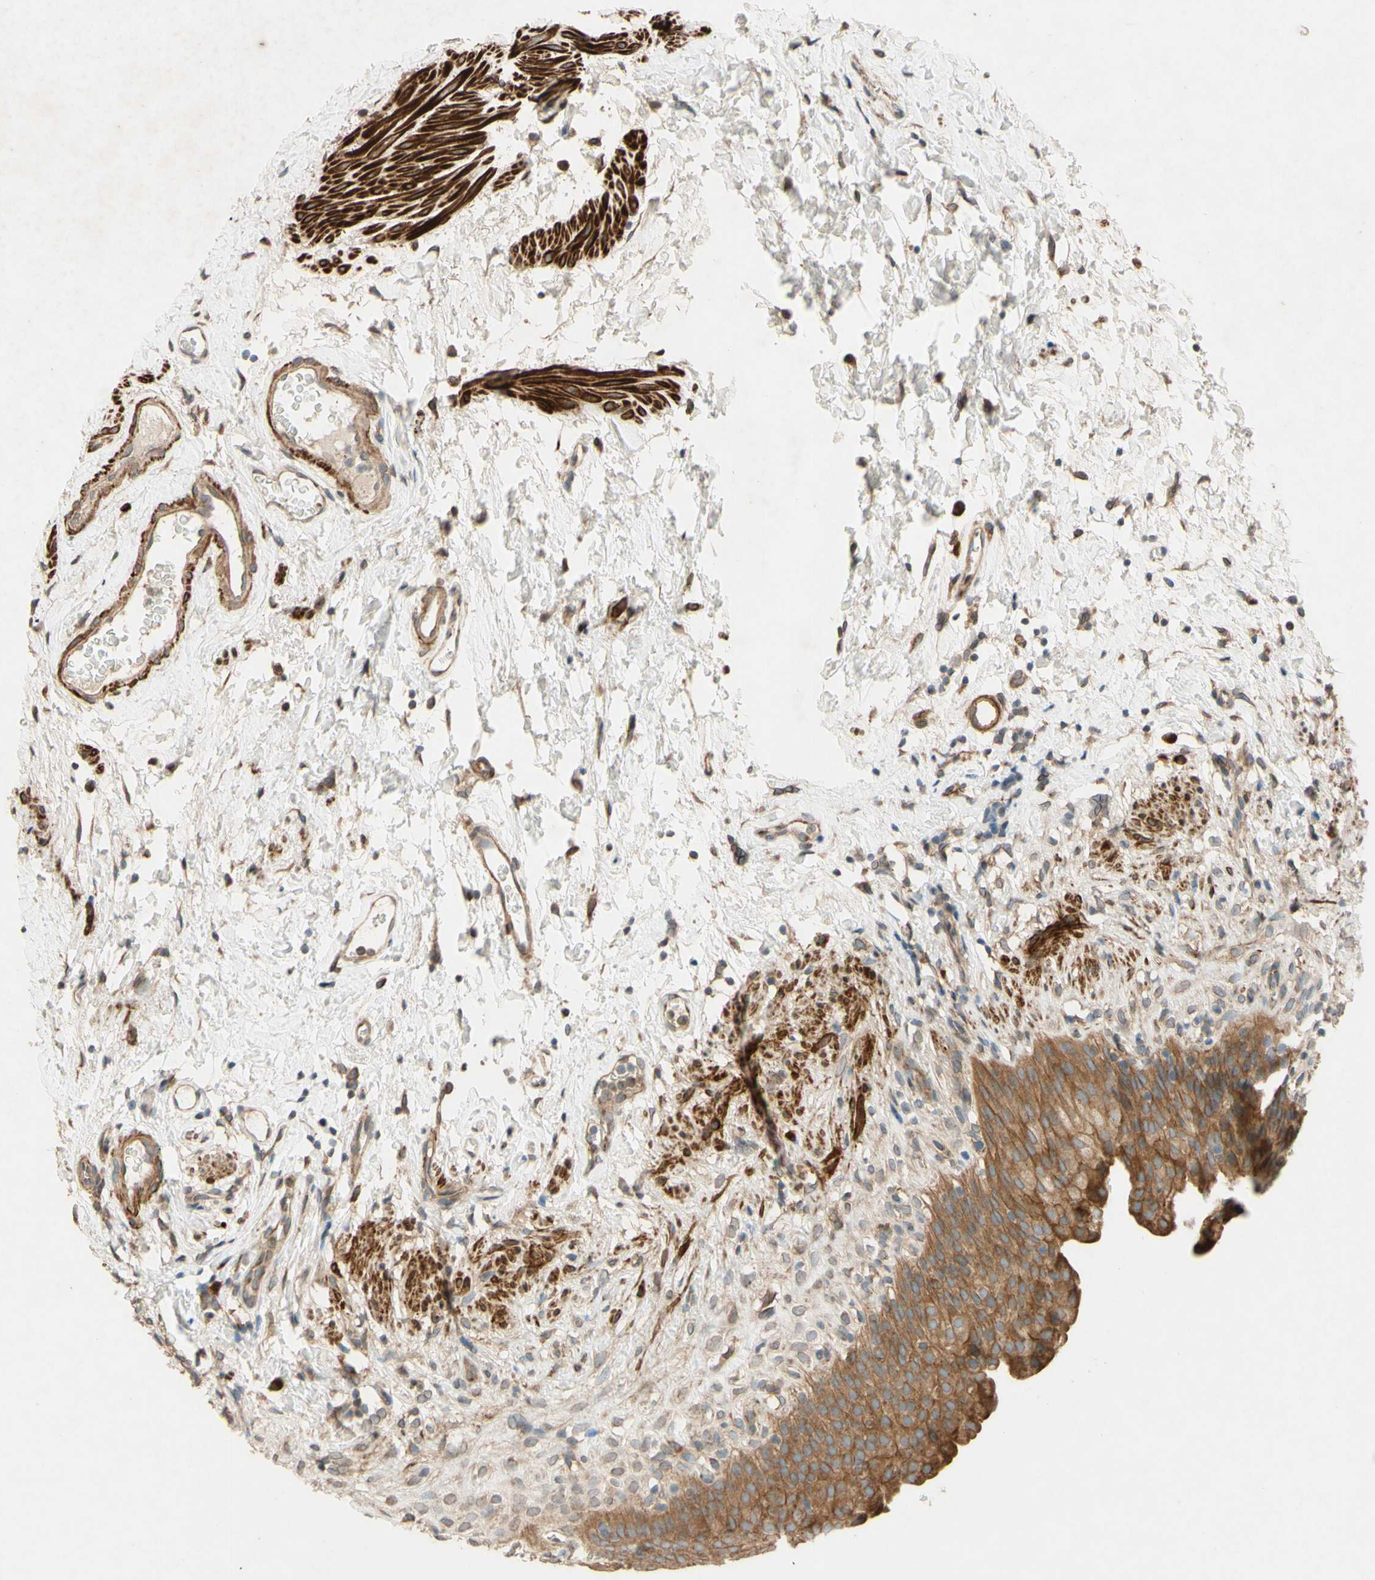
{"staining": {"intensity": "moderate", "quantity": ">75%", "location": "cytoplasmic/membranous"}, "tissue": "urinary bladder", "cell_type": "Urothelial cells", "image_type": "normal", "snomed": [{"axis": "morphology", "description": "Normal tissue, NOS"}, {"axis": "topography", "description": "Urinary bladder"}], "caption": "This is a photomicrograph of immunohistochemistry (IHC) staining of unremarkable urinary bladder, which shows moderate positivity in the cytoplasmic/membranous of urothelial cells.", "gene": "PTPRU", "patient": {"sex": "female", "age": 79}}